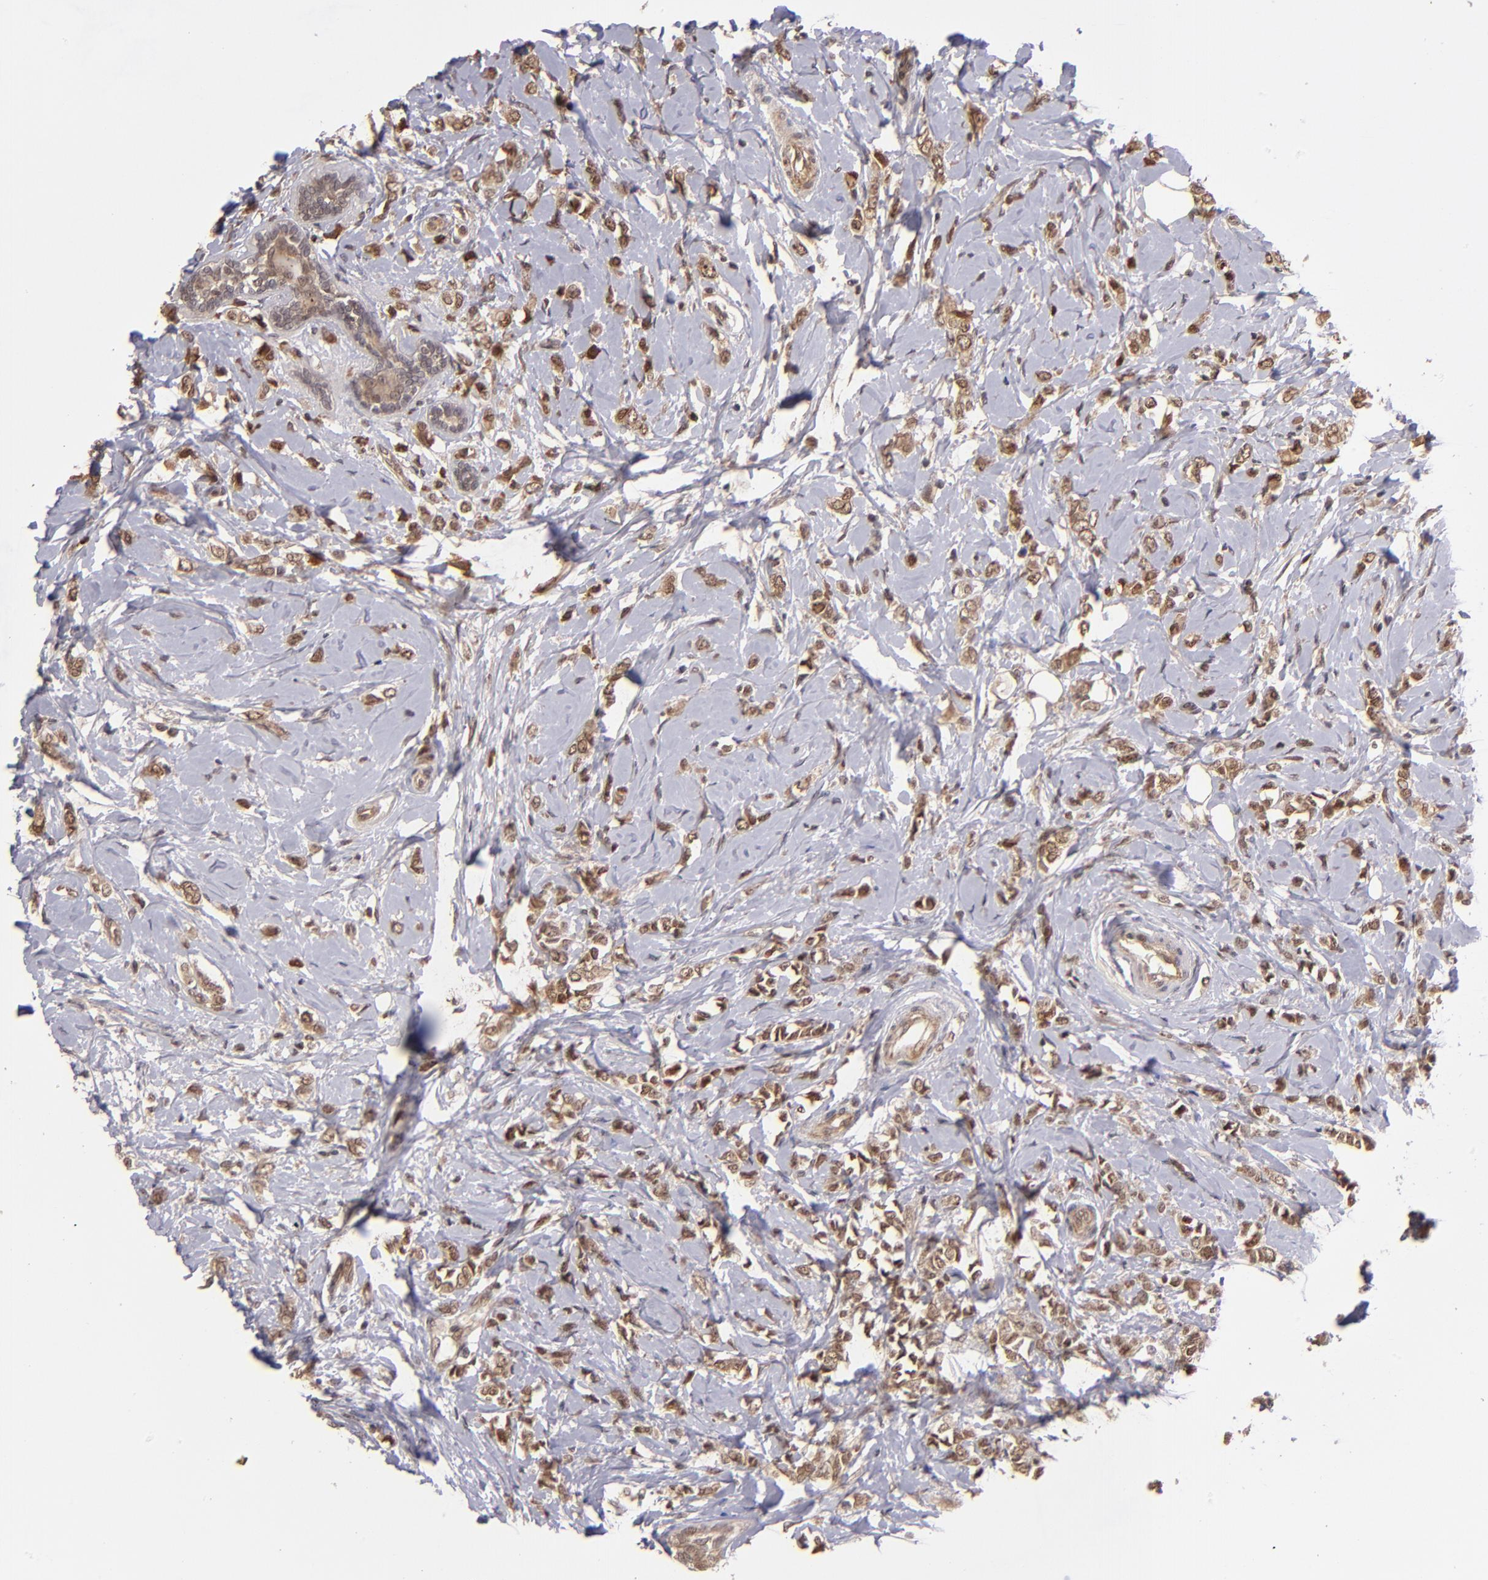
{"staining": {"intensity": "moderate", "quantity": ">75%", "location": "cytoplasmic/membranous,nuclear"}, "tissue": "breast cancer", "cell_type": "Tumor cells", "image_type": "cancer", "snomed": [{"axis": "morphology", "description": "Normal tissue, NOS"}, {"axis": "morphology", "description": "Lobular carcinoma"}, {"axis": "topography", "description": "Breast"}], "caption": "Tumor cells reveal moderate cytoplasmic/membranous and nuclear staining in approximately >75% of cells in lobular carcinoma (breast). The staining was performed using DAB, with brown indicating positive protein expression. Nuclei are stained blue with hematoxylin.", "gene": "ABHD12B", "patient": {"sex": "female", "age": 47}}